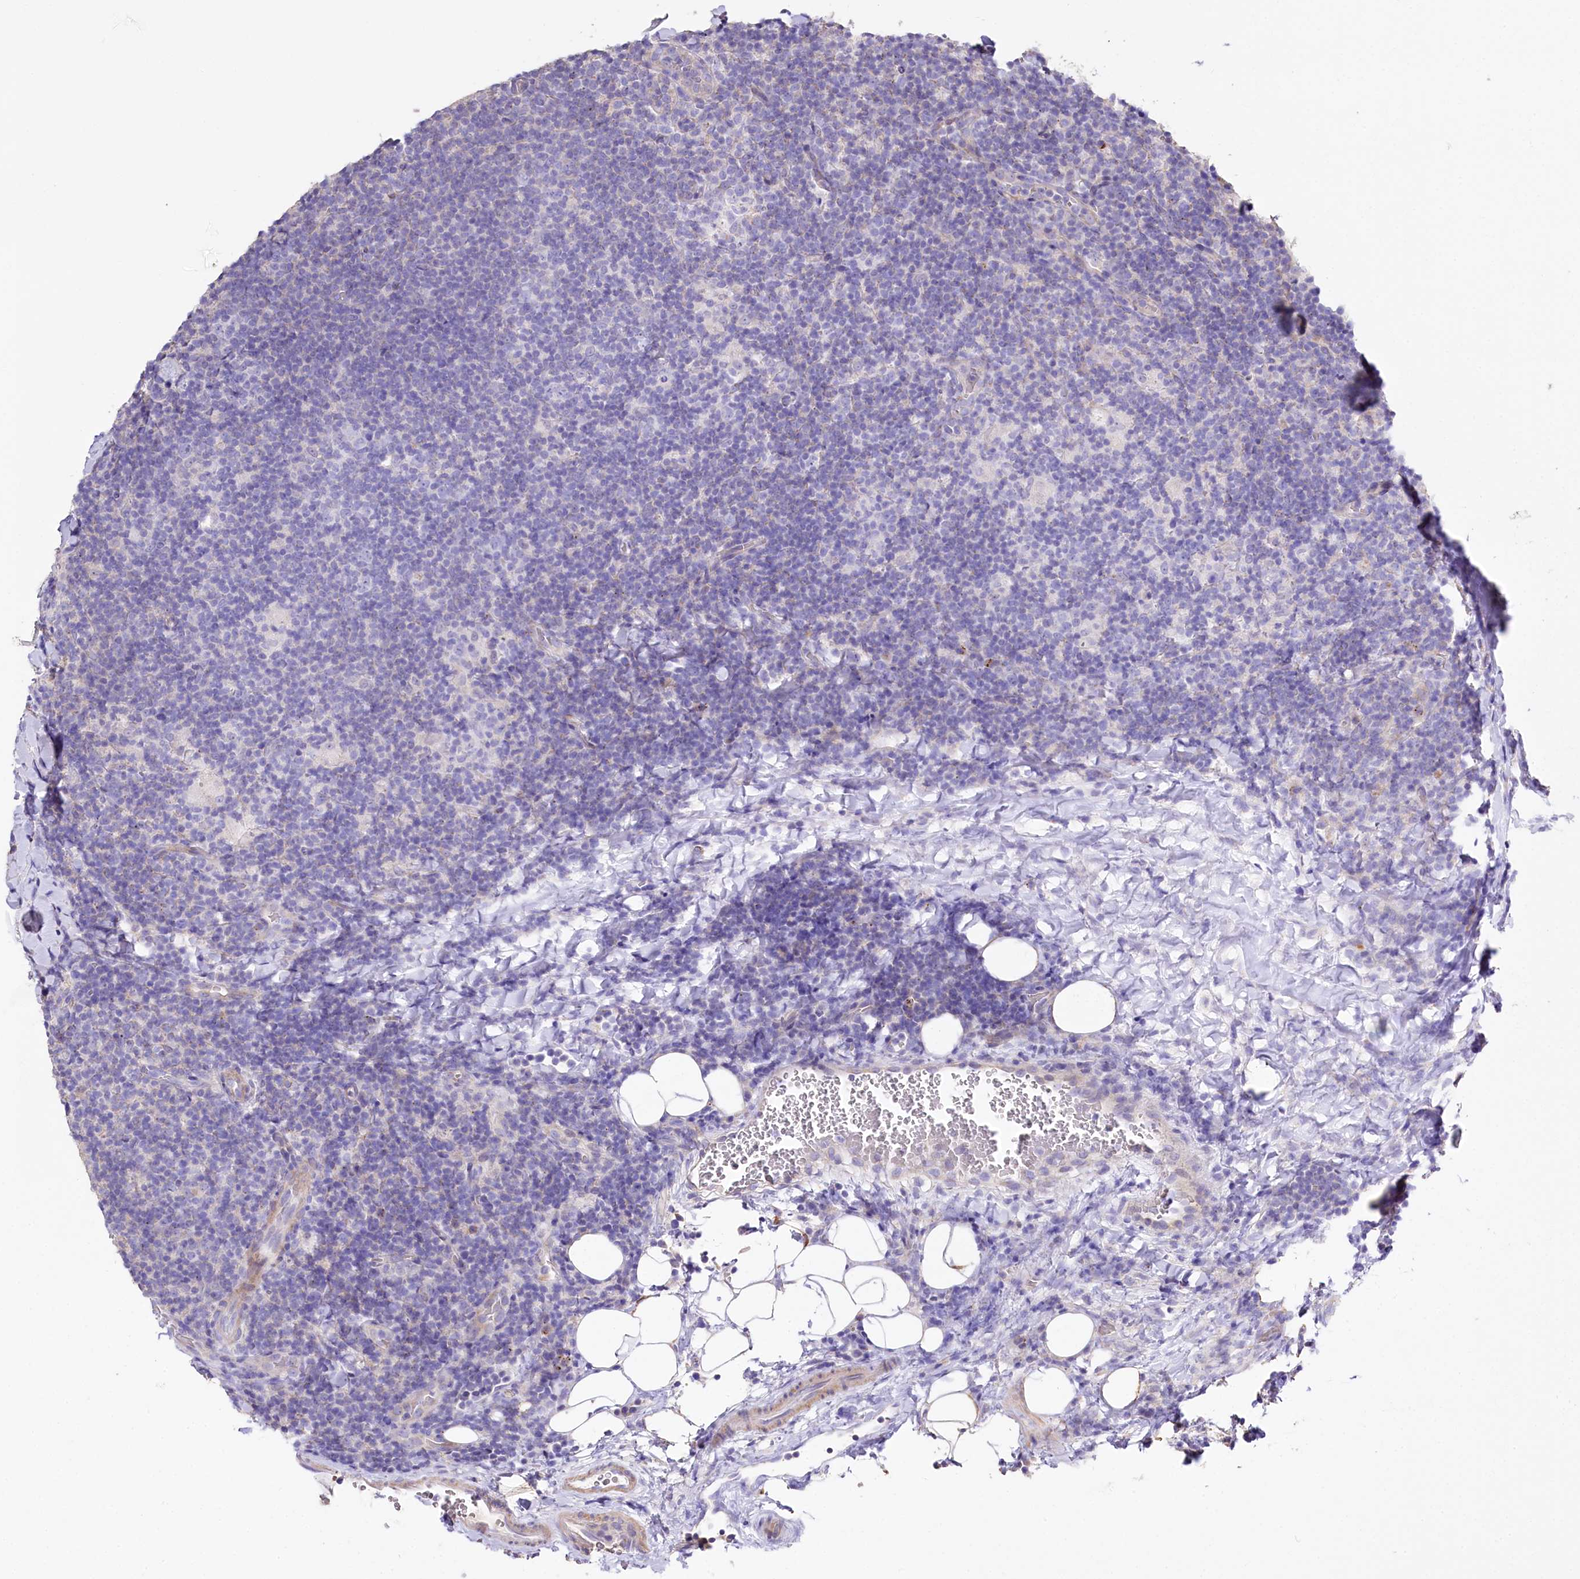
{"staining": {"intensity": "negative", "quantity": "none", "location": "none"}, "tissue": "lymphoma", "cell_type": "Tumor cells", "image_type": "cancer", "snomed": [{"axis": "morphology", "description": "Hodgkin's disease, NOS"}, {"axis": "topography", "description": "Lymph node"}], "caption": "Immunohistochemistry of lymphoma displays no positivity in tumor cells. (Stains: DAB IHC with hematoxylin counter stain, Microscopy: brightfield microscopy at high magnification).", "gene": "PTER", "patient": {"sex": "female", "age": 57}}